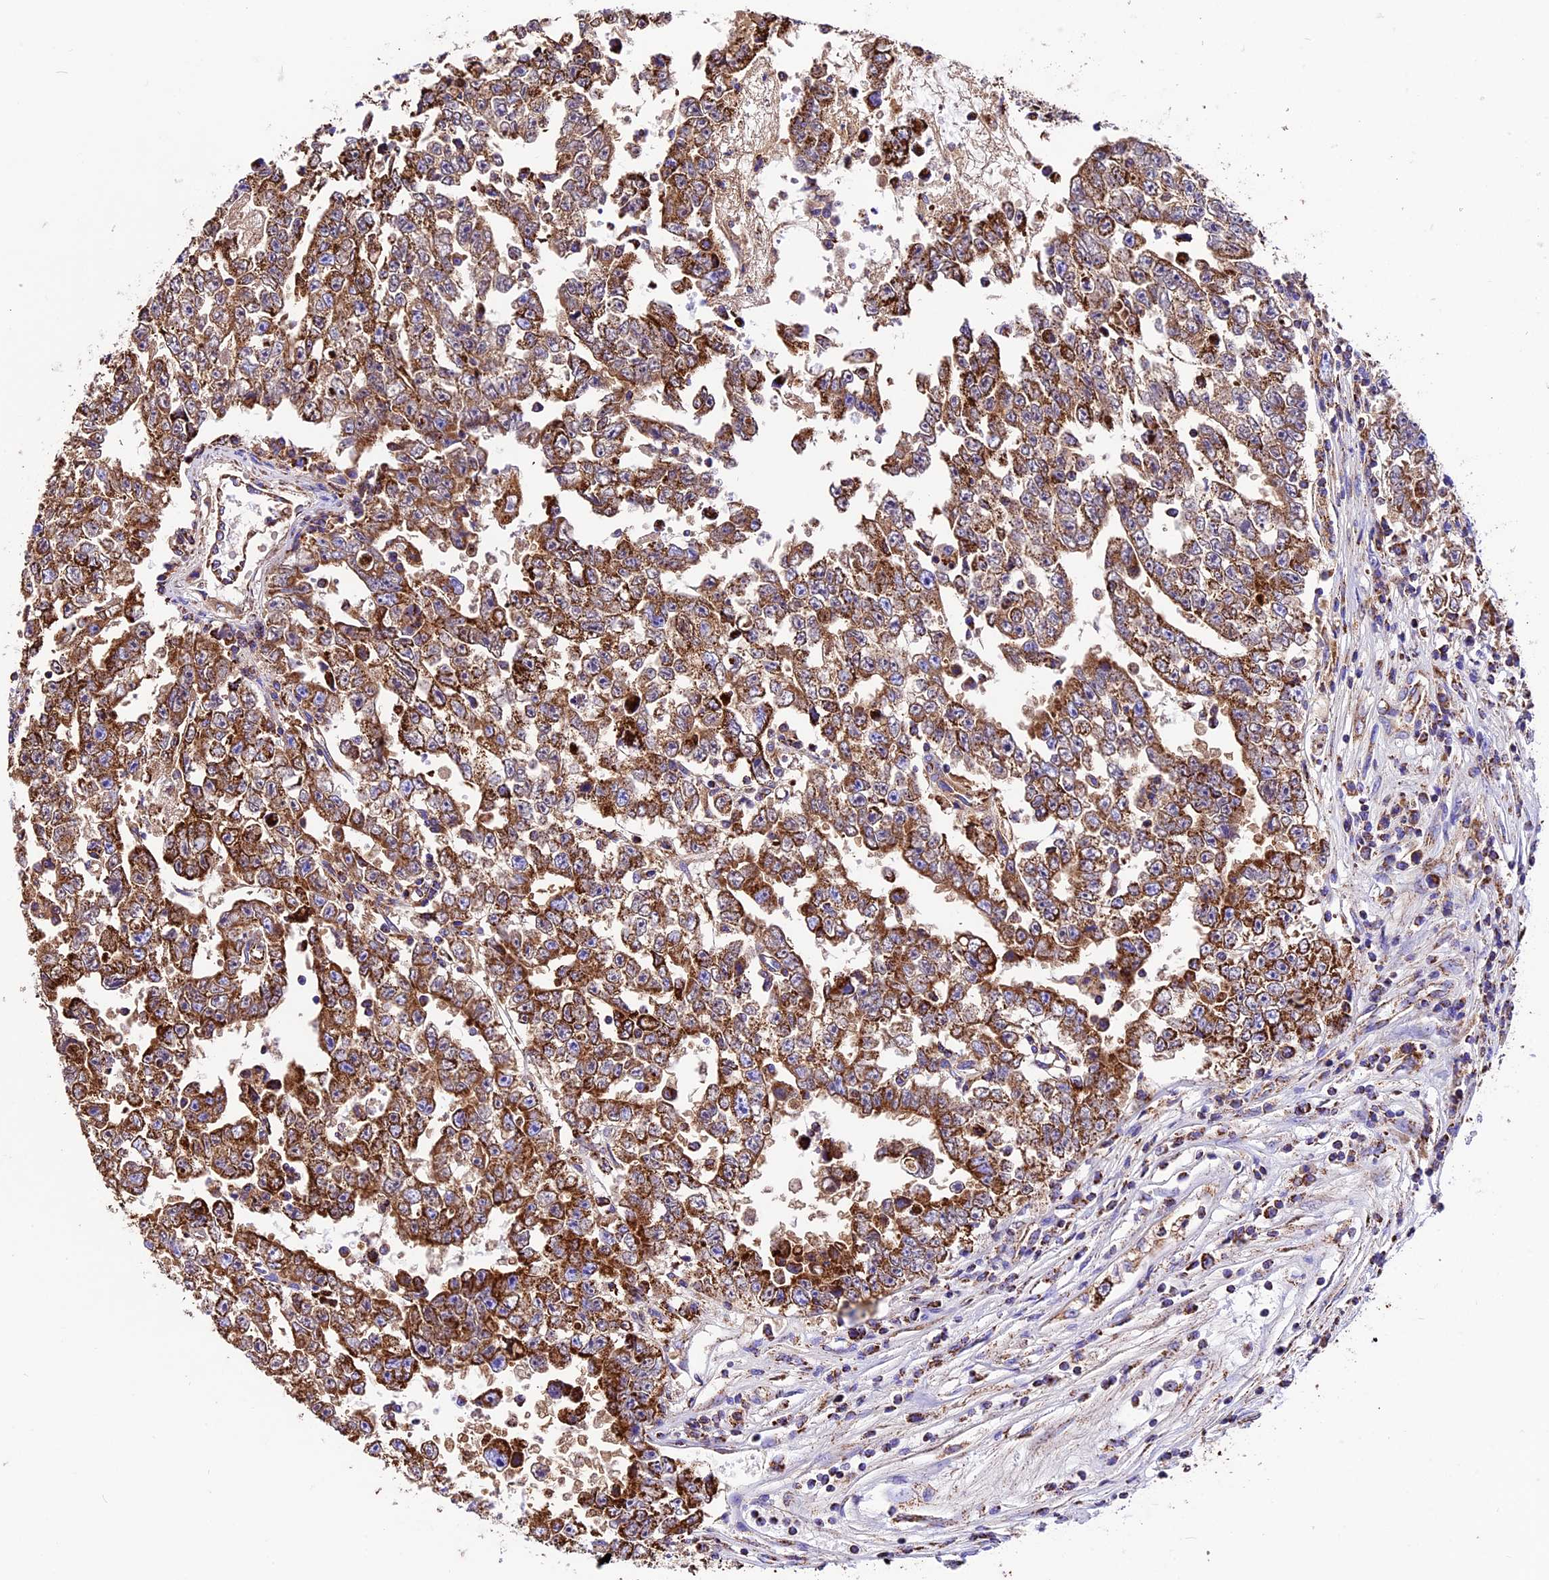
{"staining": {"intensity": "strong", "quantity": ">75%", "location": "cytoplasmic/membranous"}, "tissue": "testis cancer", "cell_type": "Tumor cells", "image_type": "cancer", "snomed": [{"axis": "morphology", "description": "Carcinoma, Embryonal, NOS"}, {"axis": "topography", "description": "Testis"}], "caption": "High-magnification brightfield microscopy of testis cancer stained with DAB (brown) and counterstained with hematoxylin (blue). tumor cells exhibit strong cytoplasmic/membranous expression is present in about>75% of cells. Ihc stains the protein of interest in brown and the nuclei are stained blue.", "gene": "DCAF5", "patient": {"sex": "male", "age": 25}}